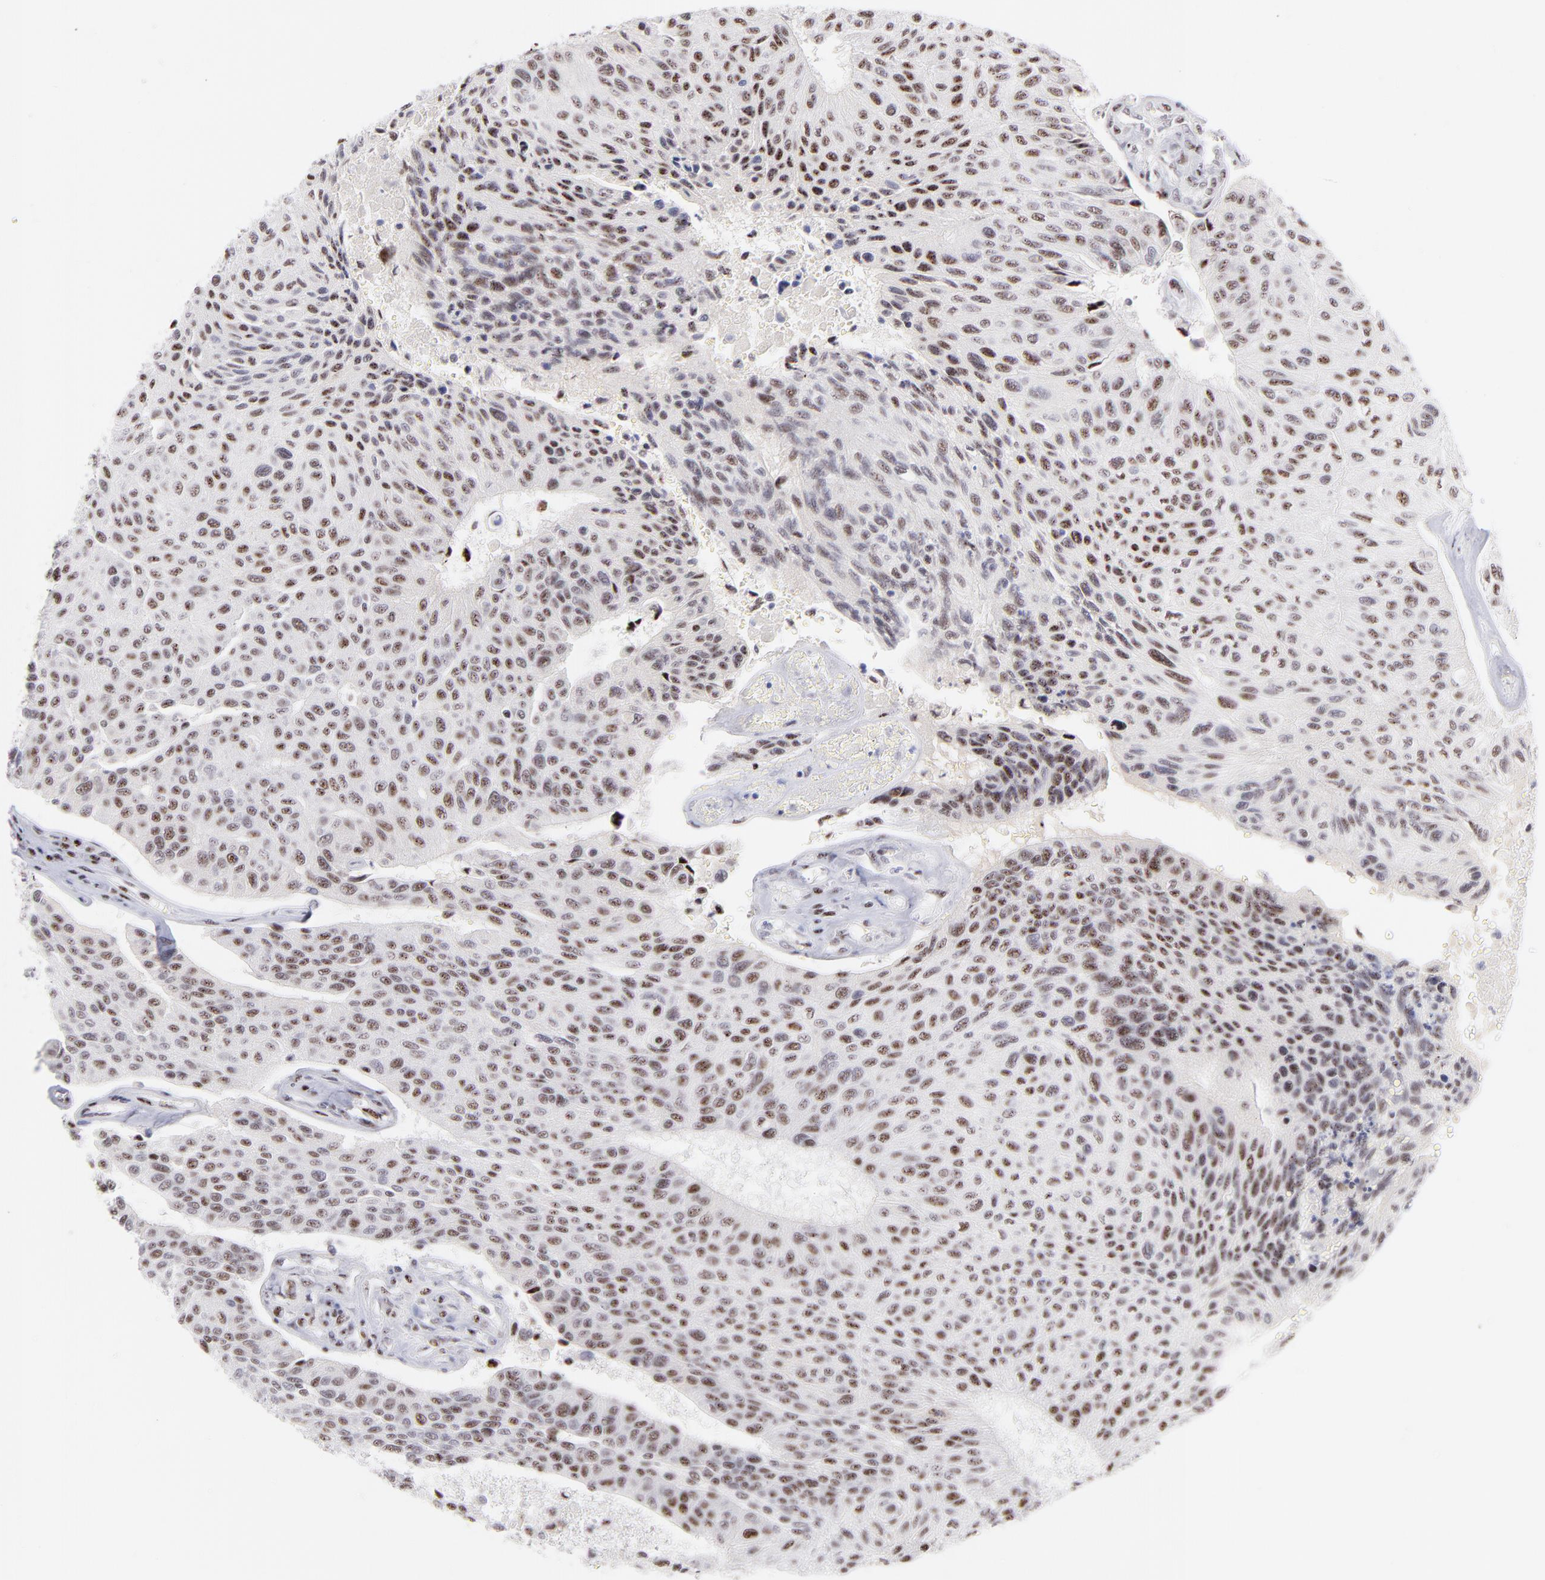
{"staining": {"intensity": "moderate", "quantity": ">75%", "location": "nuclear"}, "tissue": "urothelial cancer", "cell_type": "Tumor cells", "image_type": "cancer", "snomed": [{"axis": "morphology", "description": "Urothelial carcinoma, High grade"}, {"axis": "topography", "description": "Urinary bladder"}], "caption": "Moderate nuclear protein positivity is present in about >75% of tumor cells in high-grade urothelial carcinoma.", "gene": "CDC25C", "patient": {"sex": "male", "age": 66}}